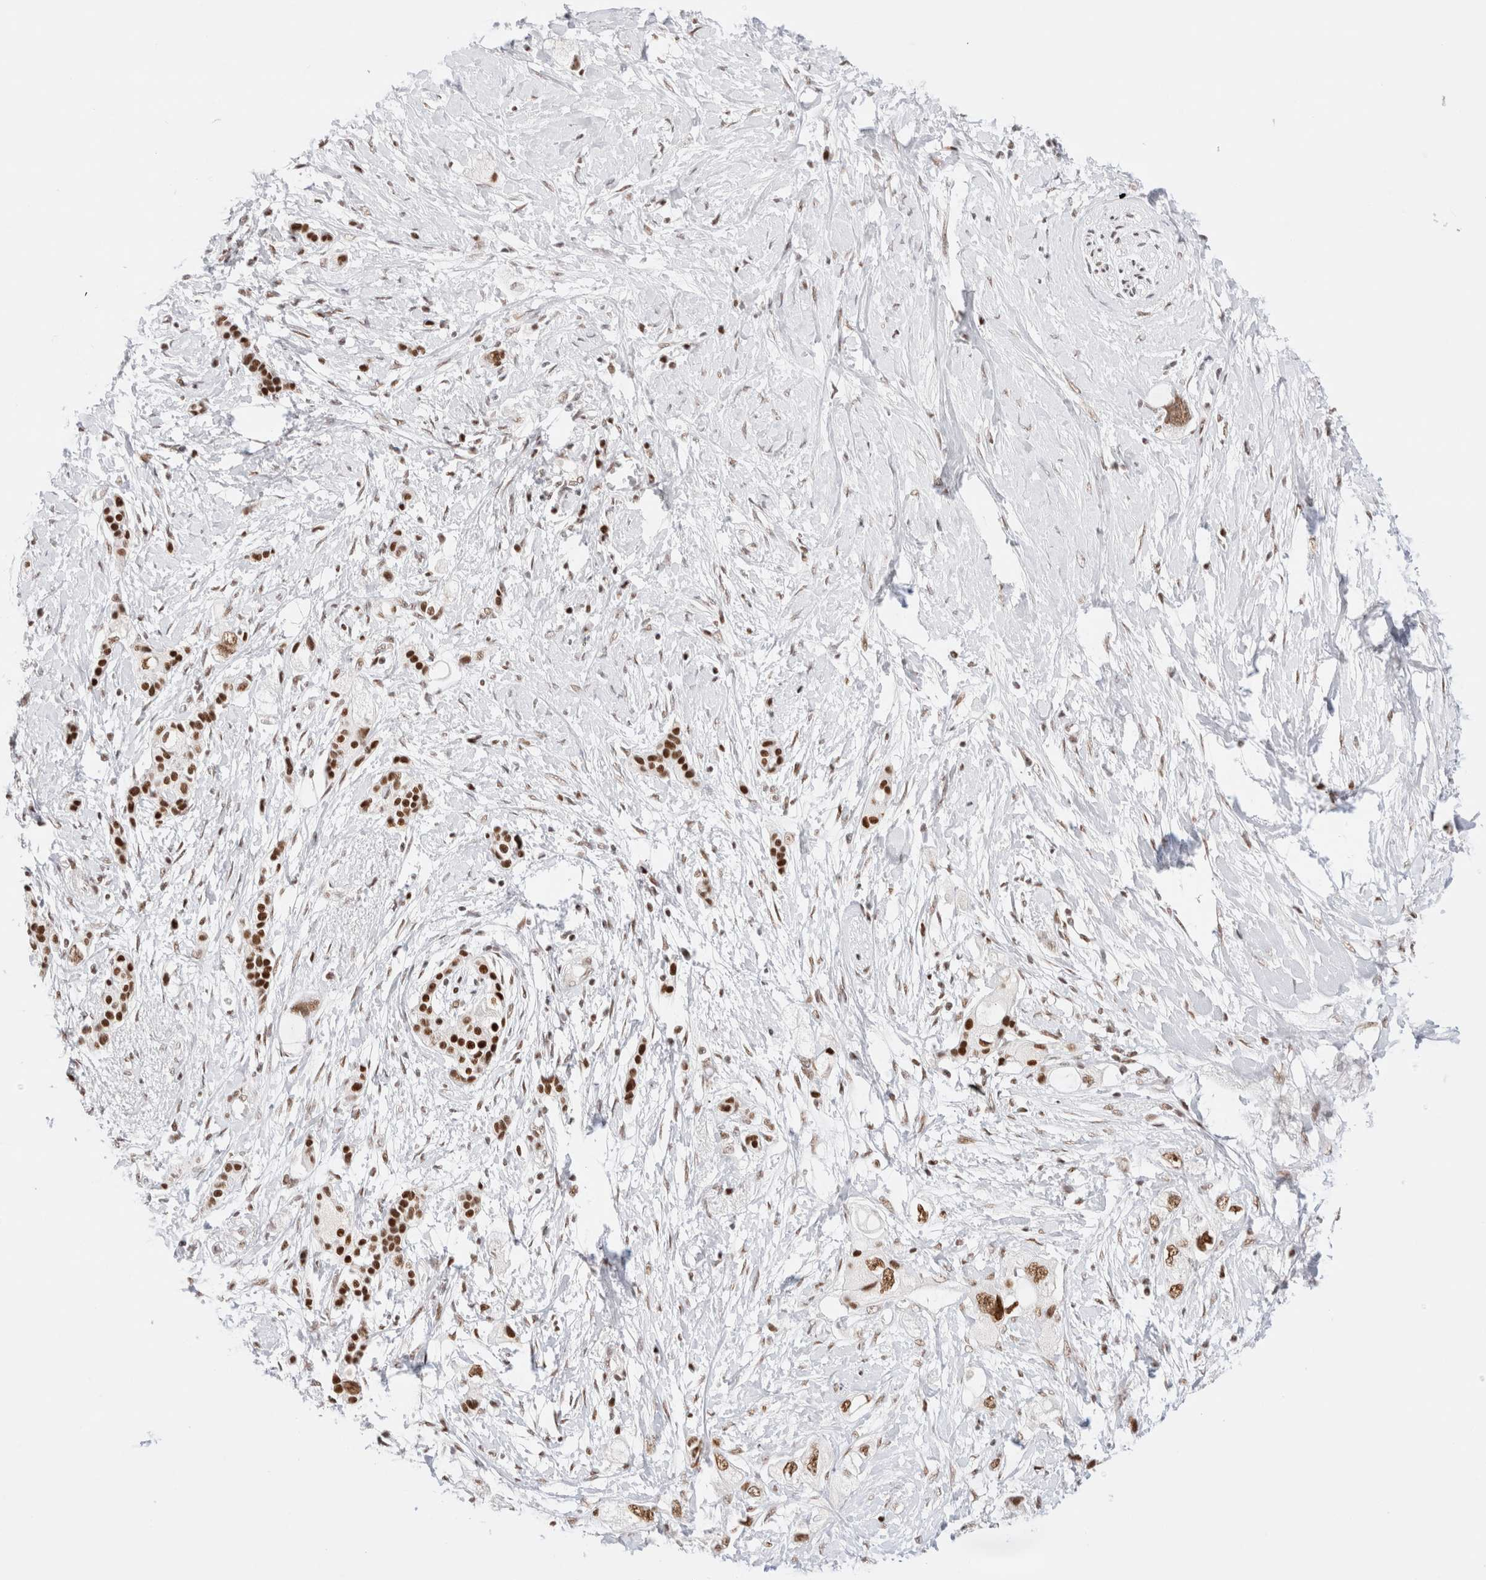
{"staining": {"intensity": "moderate", "quantity": ">75%", "location": "nuclear"}, "tissue": "pancreatic cancer", "cell_type": "Tumor cells", "image_type": "cancer", "snomed": [{"axis": "morphology", "description": "Adenocarcinoma, NOS"}, {"axis": "topography", "description": "Pancreas"}], "caption": "Human adenocarcinoma (pancreatic) stained with a brown dye demonstrates moderate nuclear positive positivity in about >75% of tumor cells.", "gene": "ZNF282", "patient": {"sex": "female", "age": 56}}